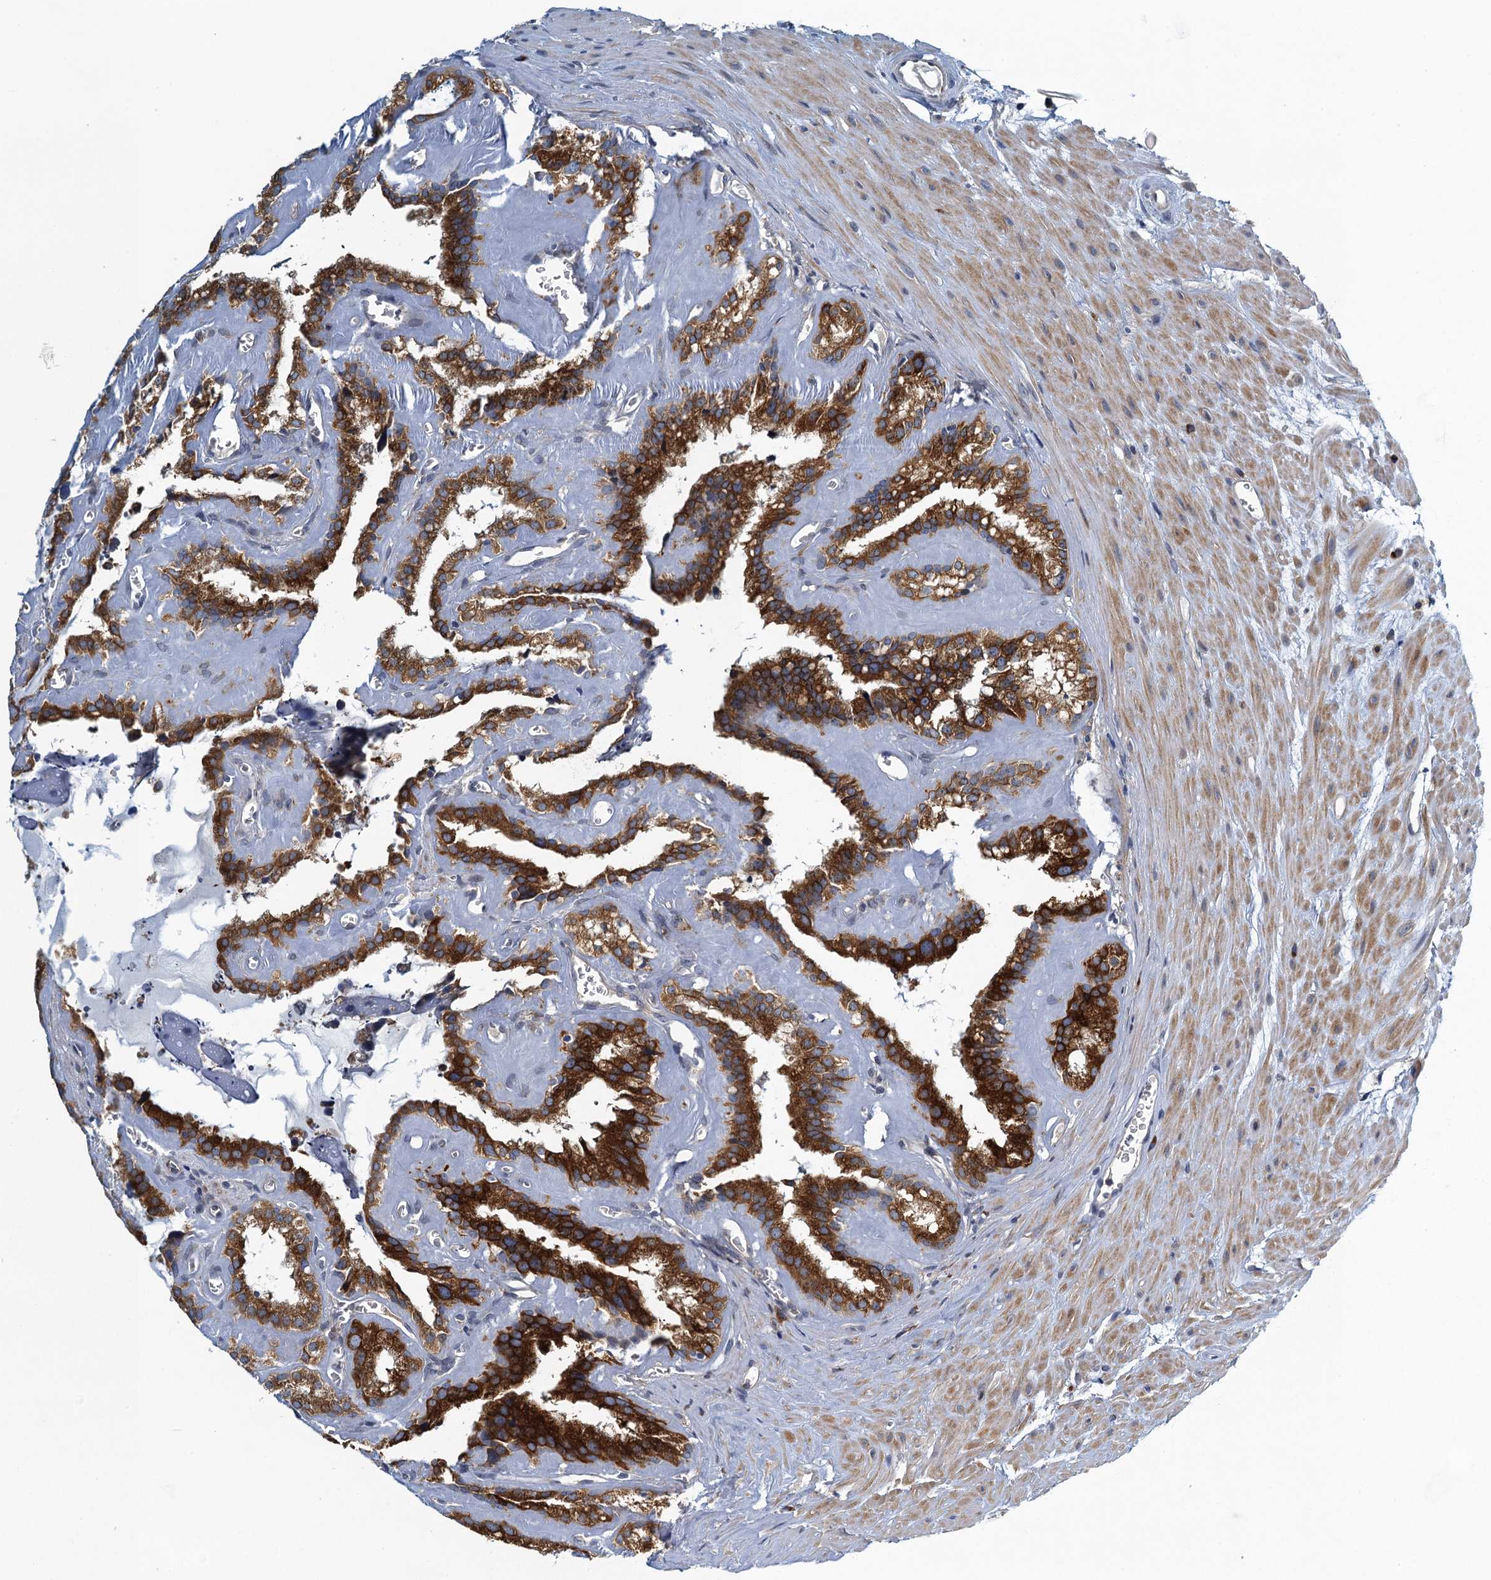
{"staining": {"intensity": "strong", "quantity": ">75%", "location": "cytoplasmic/membranous"}, "tissue": "seminal vesicle", "cell_type": "Glandular cells", "image_type": "normal", "snomed": [{"axis": "morphology", "description": "Normal tissue, NOS"}, {"axis": "topography", "description": "Prostate"}, {"axis": "topography", "description": "Seminal veicle"}], "caption": "Brown immunohistochemical staining in benign seminal vesicle displays strong cytoplasmic/membranous positivity in approximately >75% of glandular cells. The staining was performed using DAB (3,3'-diaminobenzidine), with brown indicating positive protein expression. Nuclei are stained blue with hematoxylin.", "gene": "ALG2", "patient": {"sex": "male", "age": 59}}